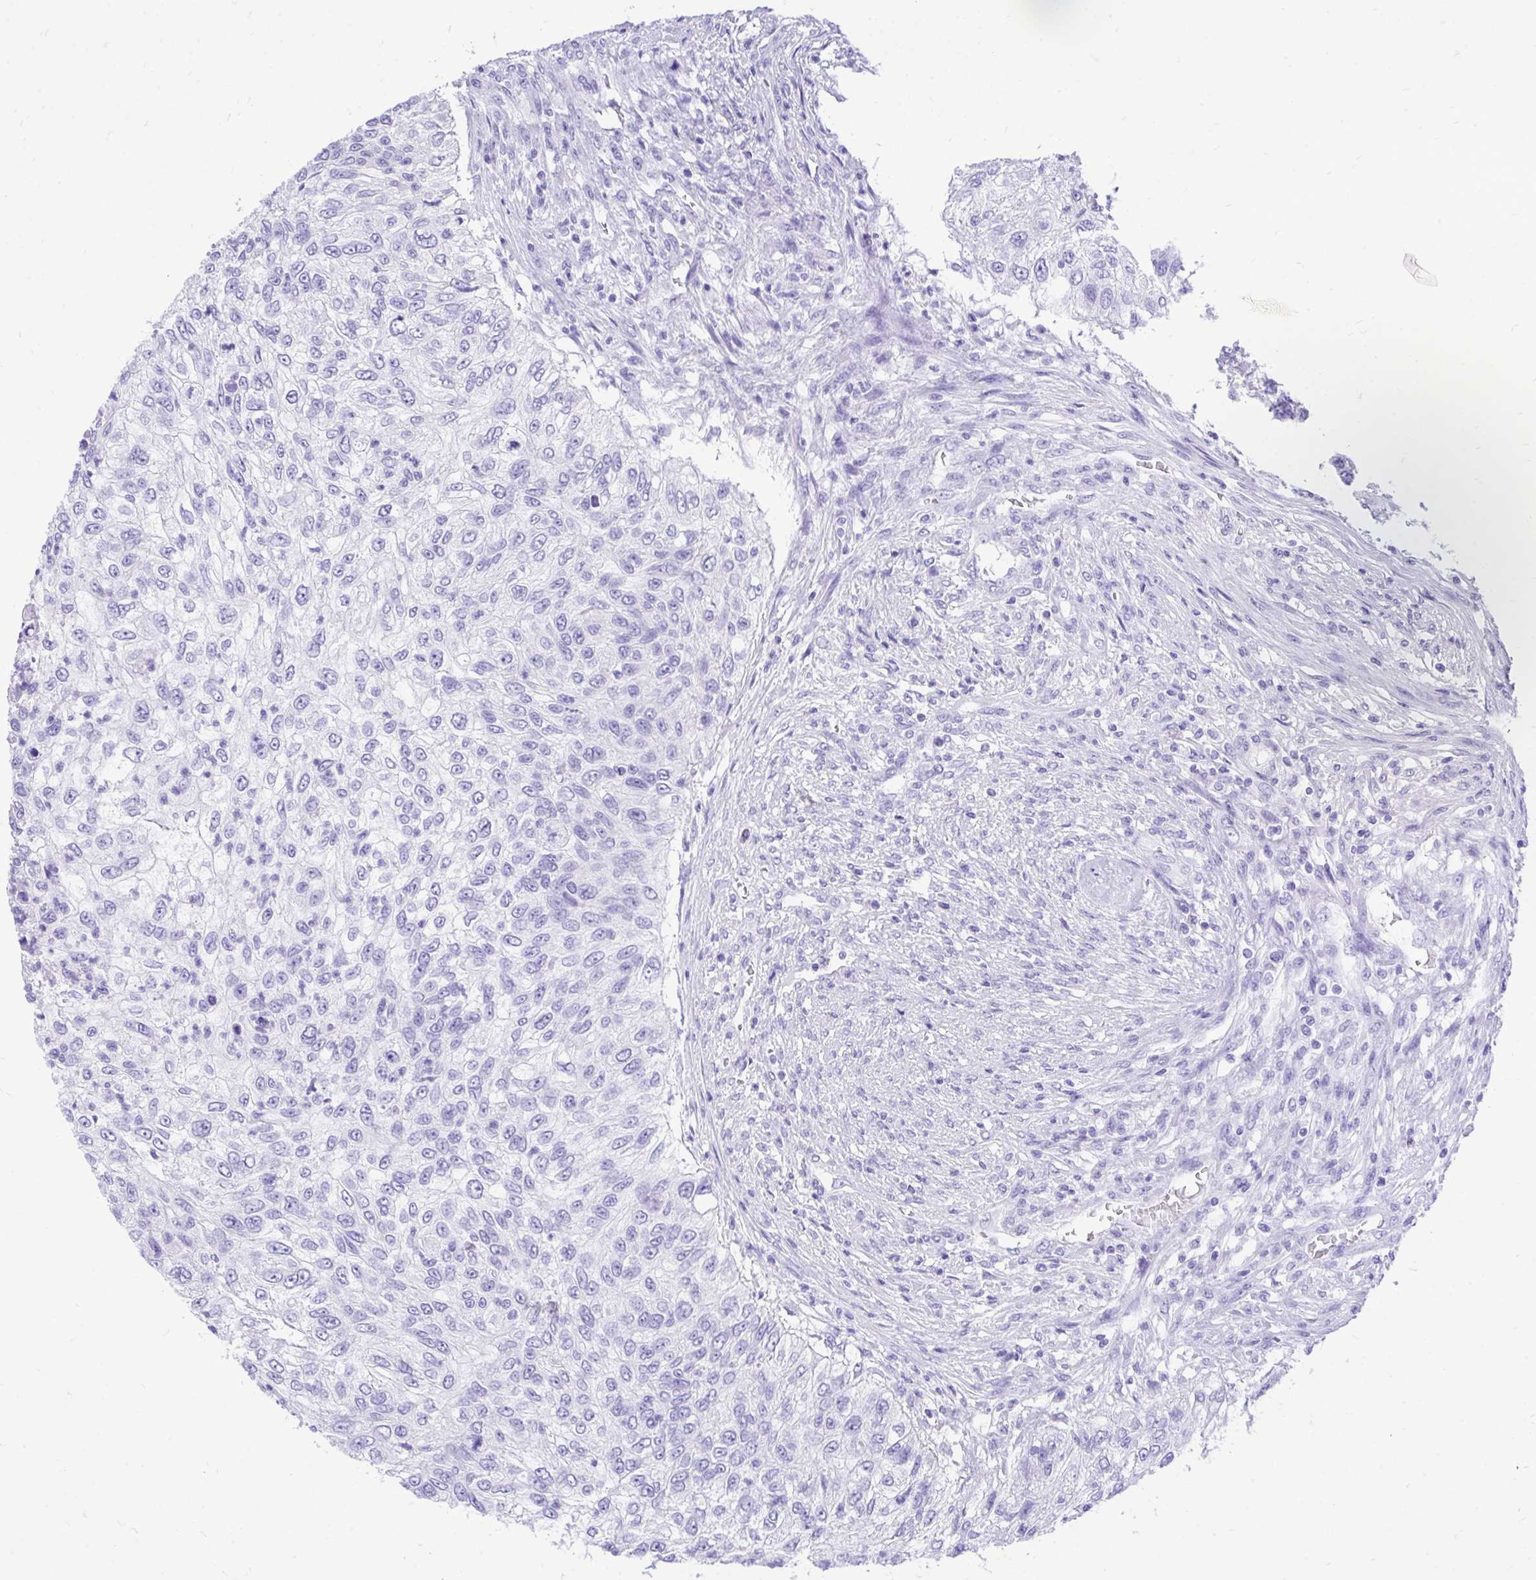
{"staining": {"intensity": "negative", "quantity": "none", "location": "none"}, "tissue": "urothelial cancer", "cell_type": "Tumor cells", "image_type": "cancer", "snomed": [{"axis": "morphology", "description": "Urothelial carcinoma, High grade"}, {"axis": "topography", "description": "Urinary bladder"}], "caption": "Immunohistochemistry histopathology image of human urothelial carcinoma (high-grade) stained for a protein (brown), which exhibits no staining in tumor cells.", "gene": "MON1A", "patient": {"sex": "female", "age": 60}}